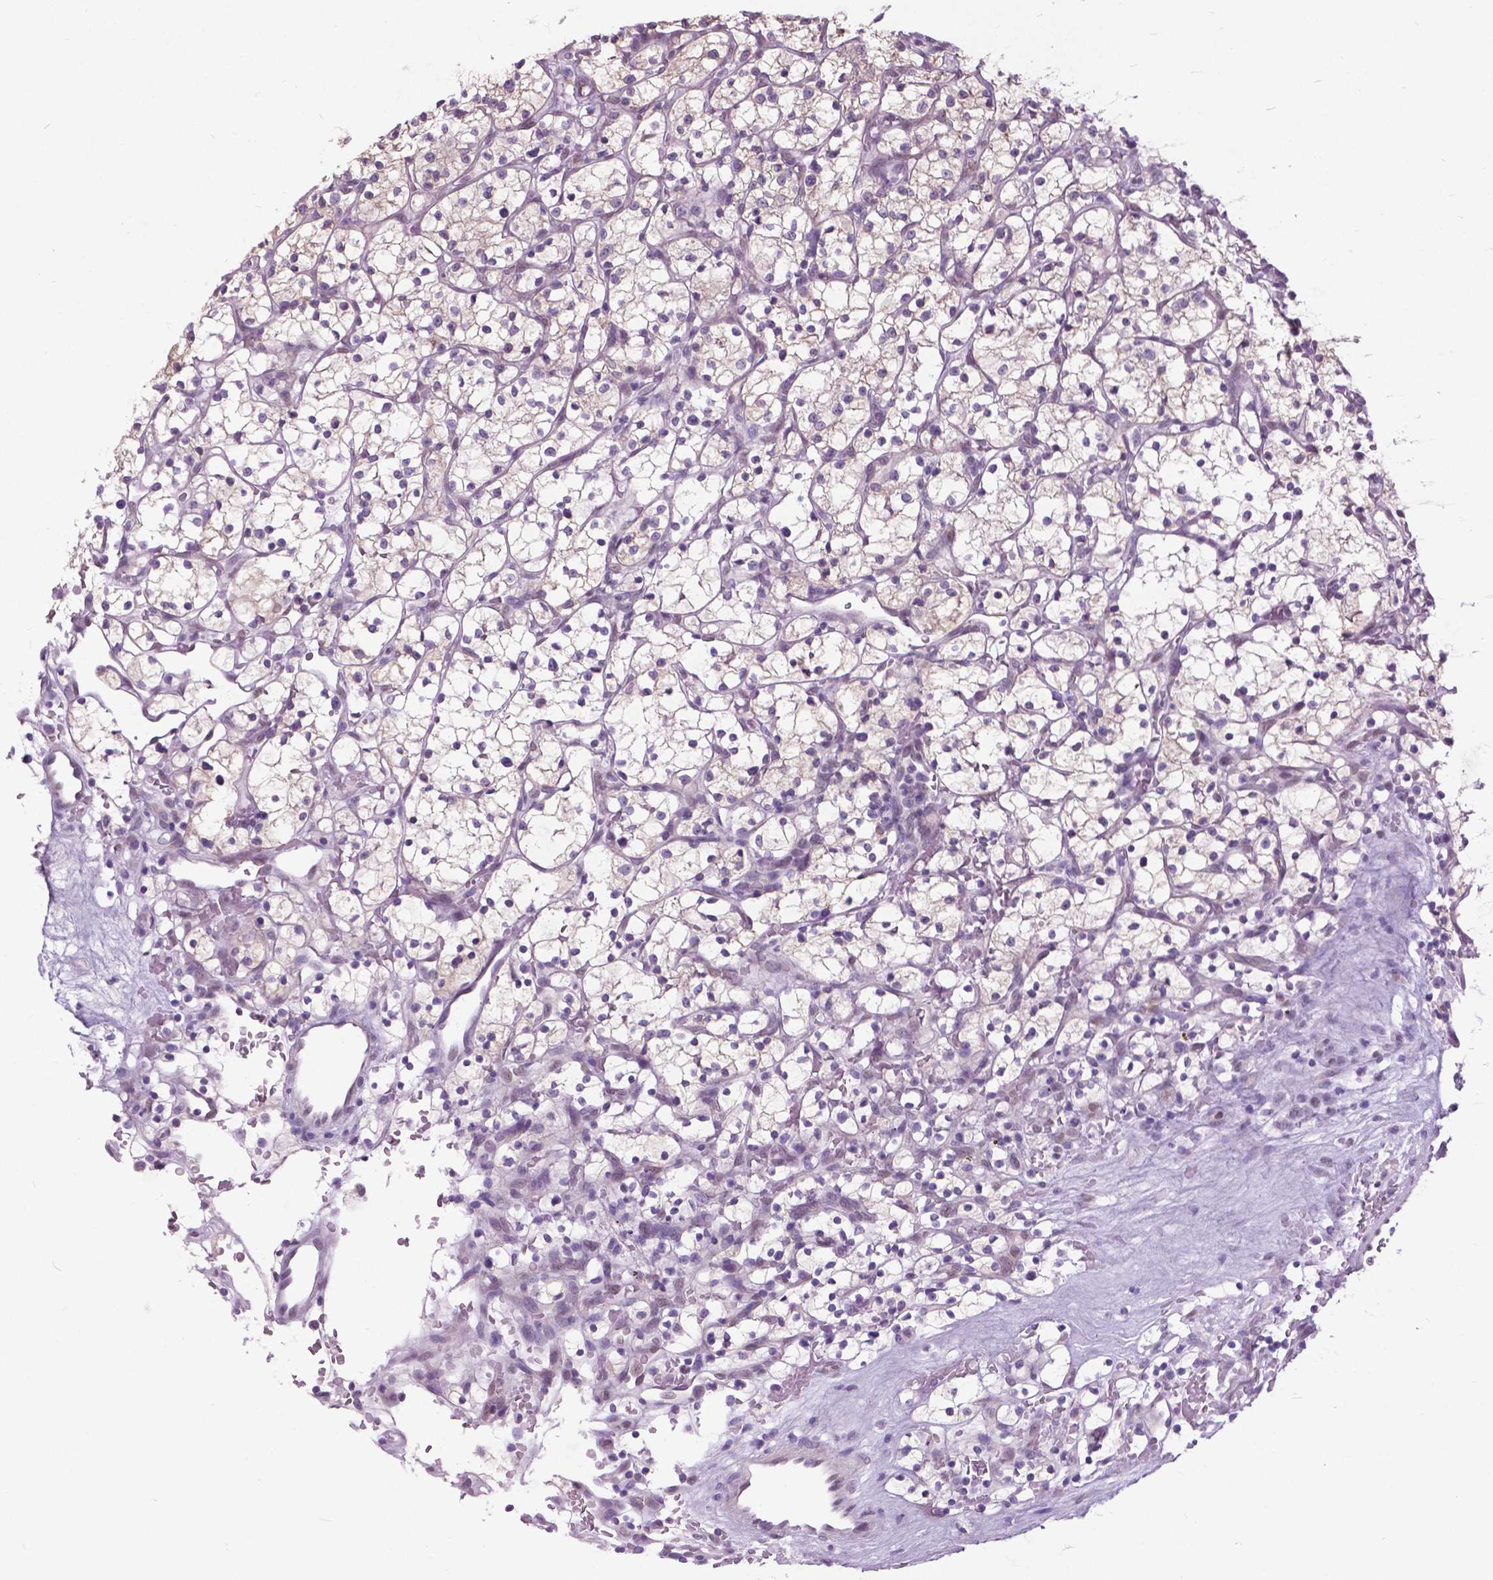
{"staining": {"intensity": "negative", "quantity": "none", "location": "none"}, "tissue": "renal cancer", "cell_type": "Tumor cells", "image_type": "cancer", "snomed": [{"axis": "morphology", "description": "Adenocarcinoma, NOS"}, {"axis": "topography", "description": "Kidney"}], "caption": "Immunohistochemistry histopathology image of neoplastic tissue: renal adenocarcinoma stained with DAB (3,3'-diaminobenzidine) reveals no significant protein staining in tumor cells.", "gene": "APCDD1L", "patient": {"sex": "female", "age": 64}}